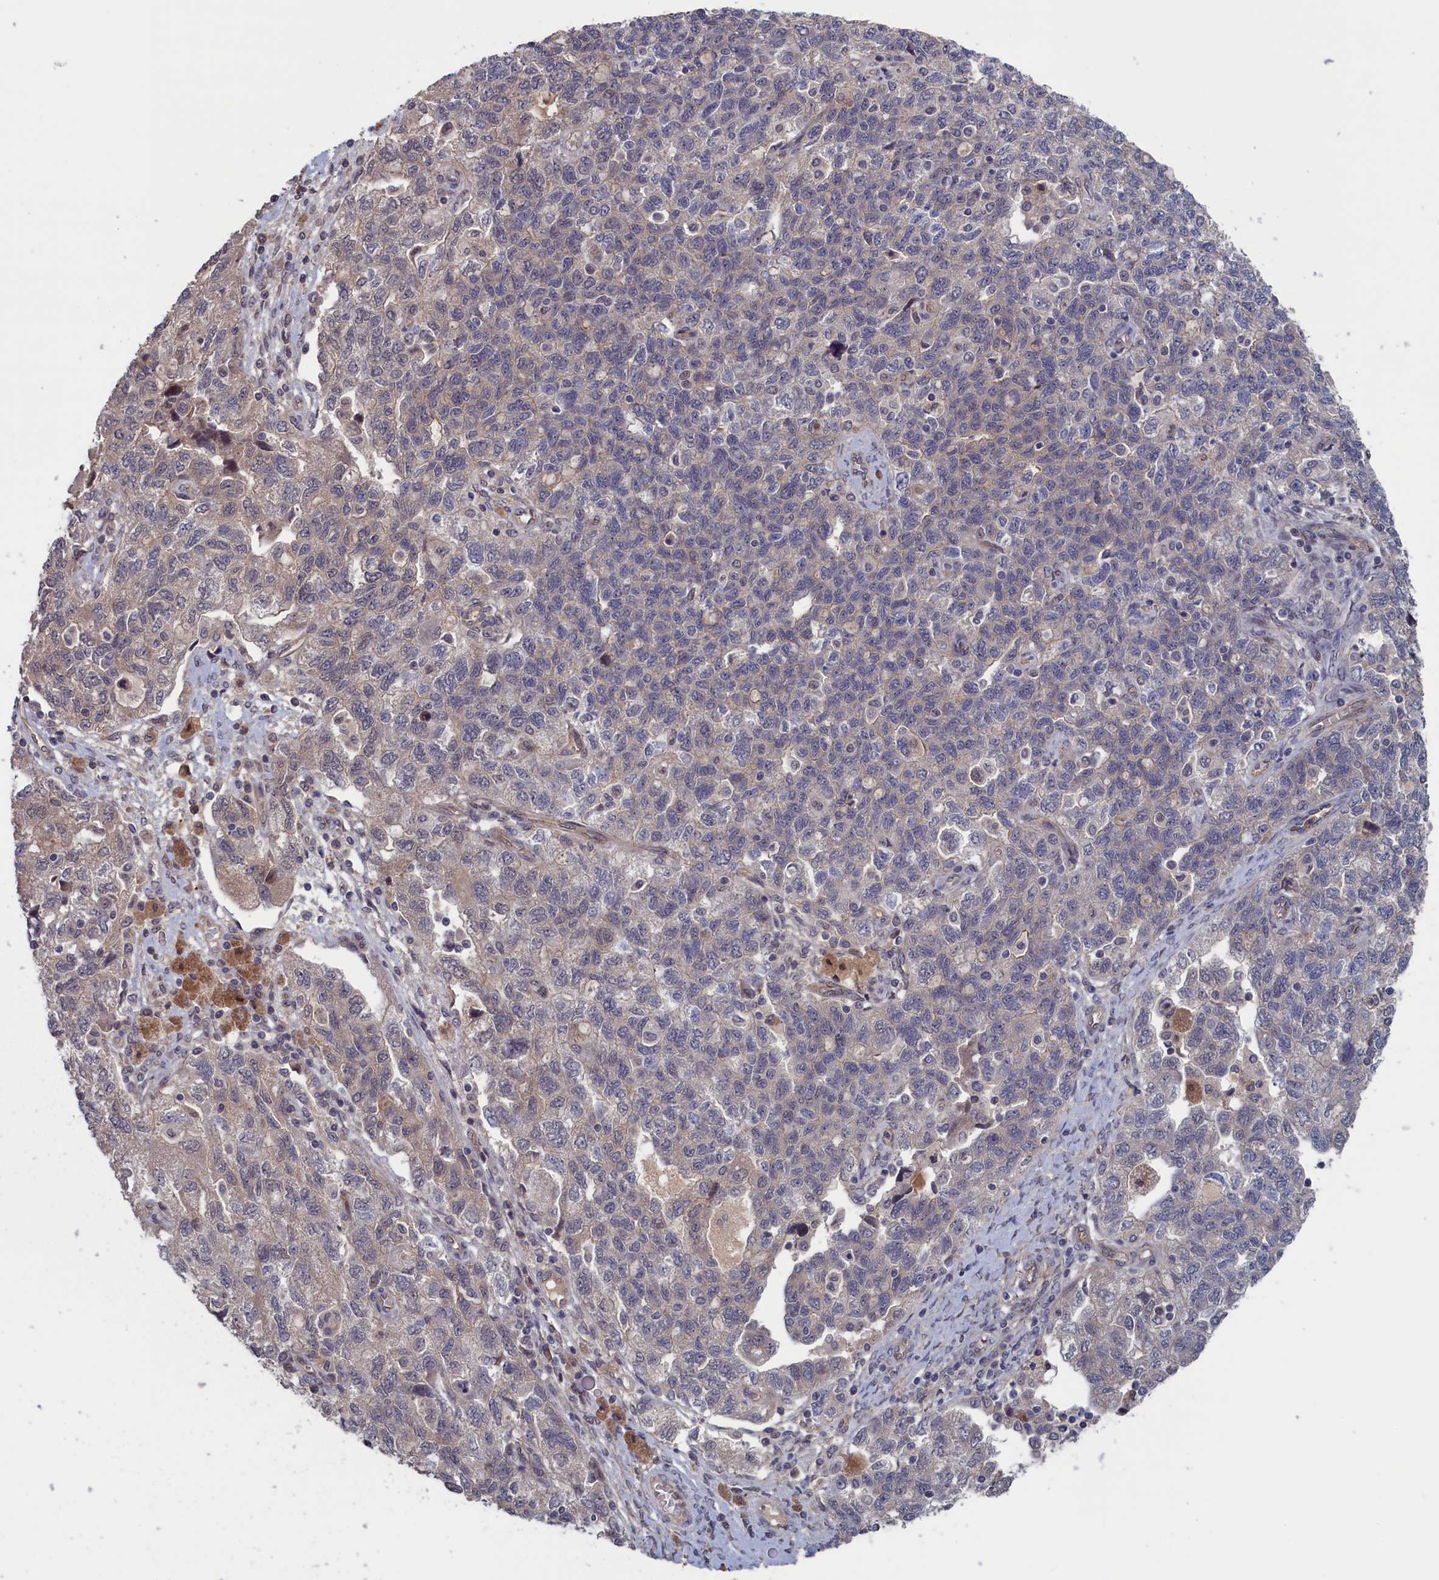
{"staining": {"intensity": "weak", "quantity": "<25%", "location": "nuclear"}, "tissue": "ovarian cancer", "cell_type": "Tumor cells", "image_type": "cancer", "snomed": [{"axis": "morphology", "description": "Carcinoma, NOS"}, {"axis": "morphology", "description": "Cystadenocarcinoma, serous, NOS"}, {"axis": "topography", "description": "Ovary"}], "caption": "This is an immunohistochemistry histopathology image of ovarian cancer (serous cystadenocarcinoma). There is no expression in tumor cells.", "gene": "PLP2", "patient": {"sex": "female", "age": 69}}